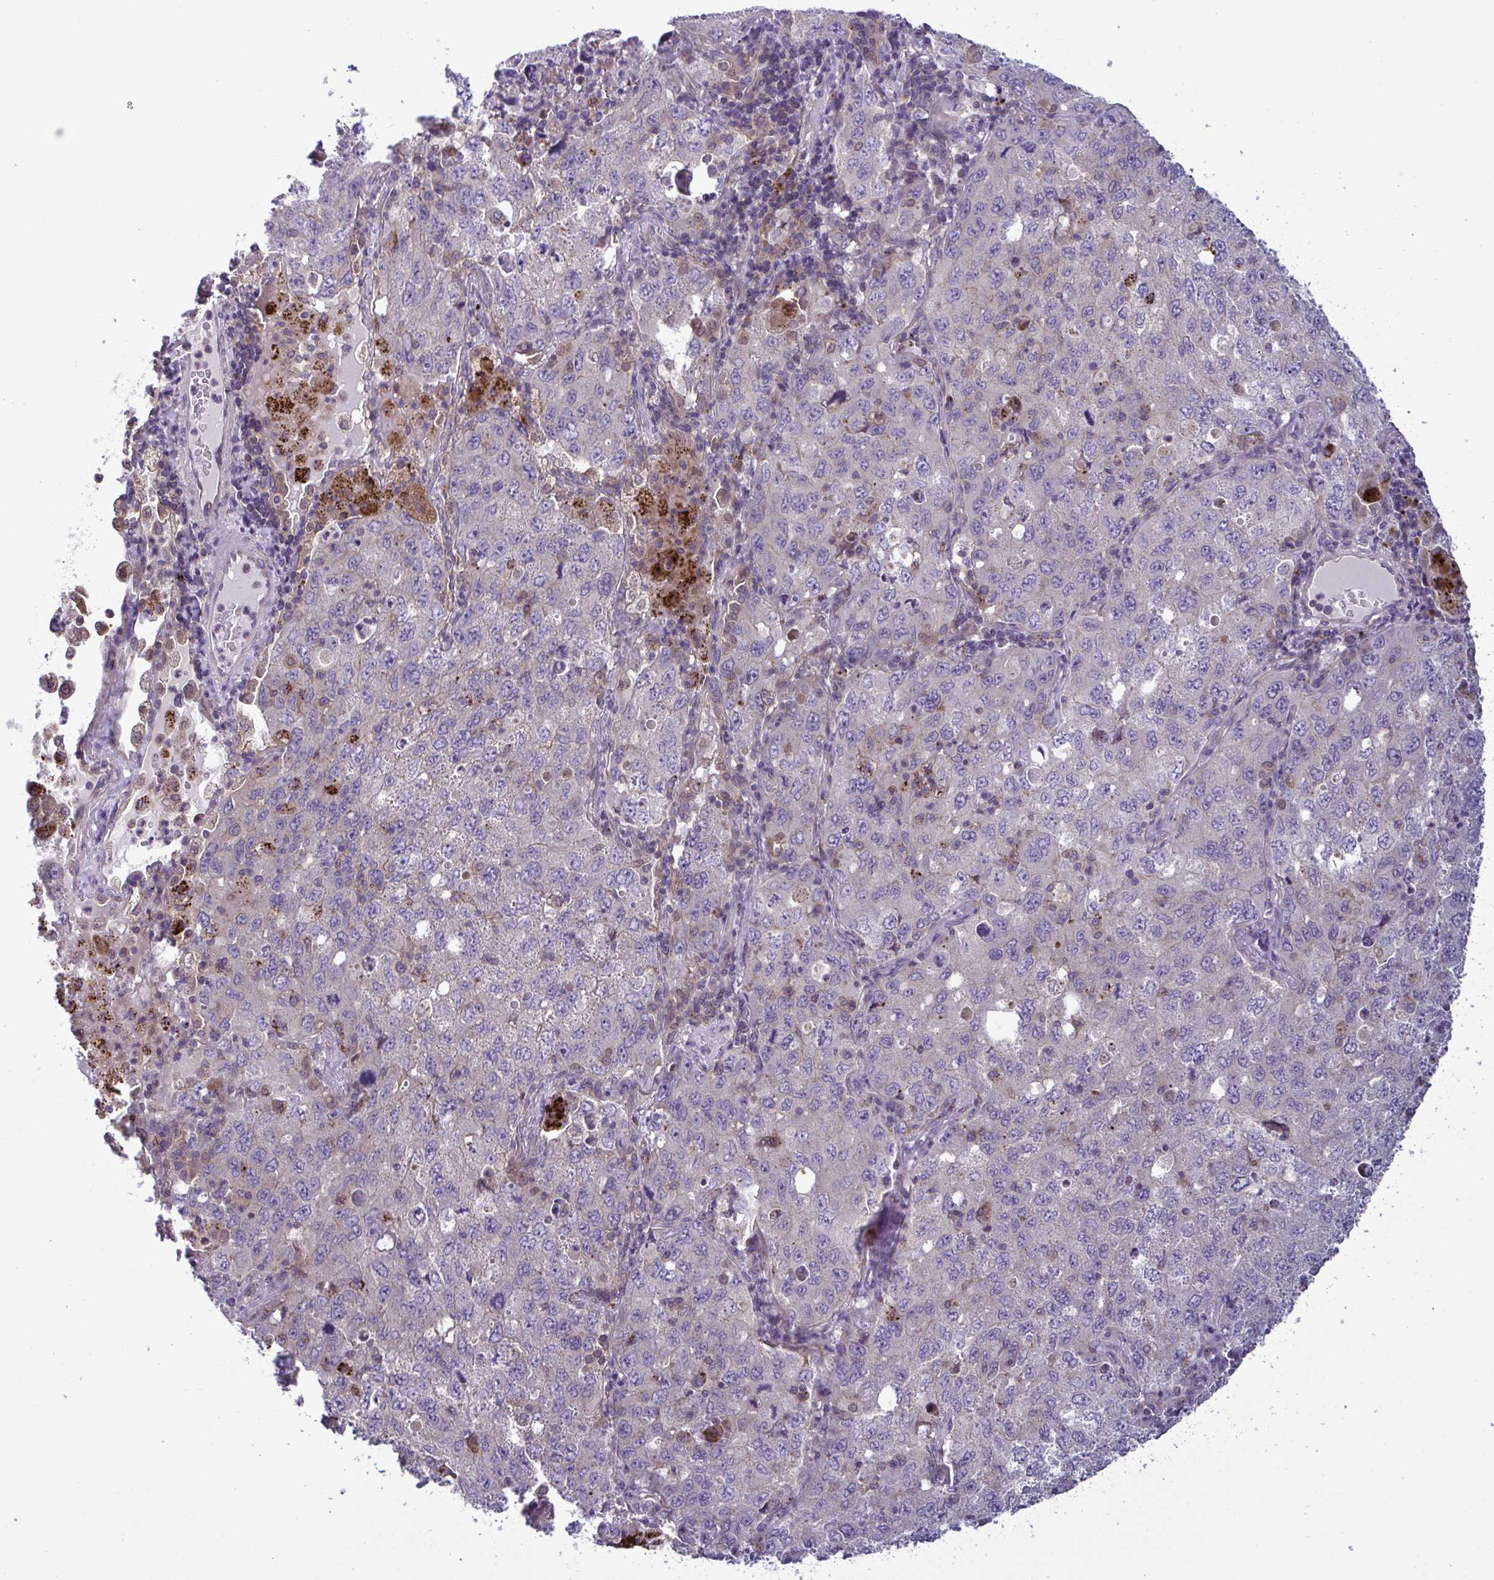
{"staining": {"intensity": "negative", "quantity": "none", "location": "none"}, "tissue": "lung cancer", "cell_type": "Tumor cells", "image_type": "cancer", "snomed": [{"axis": "morphology", "description": "Adenocarcinoma, NOS"}, {"axis": "topography", "description": "Lung"}], "caption": "Histopathology image shows no significant protein positivity in tumor cells of lung adenocarcinoma.", "gene": "GLTP", "patient": {"sex": "female", "age": 57}}